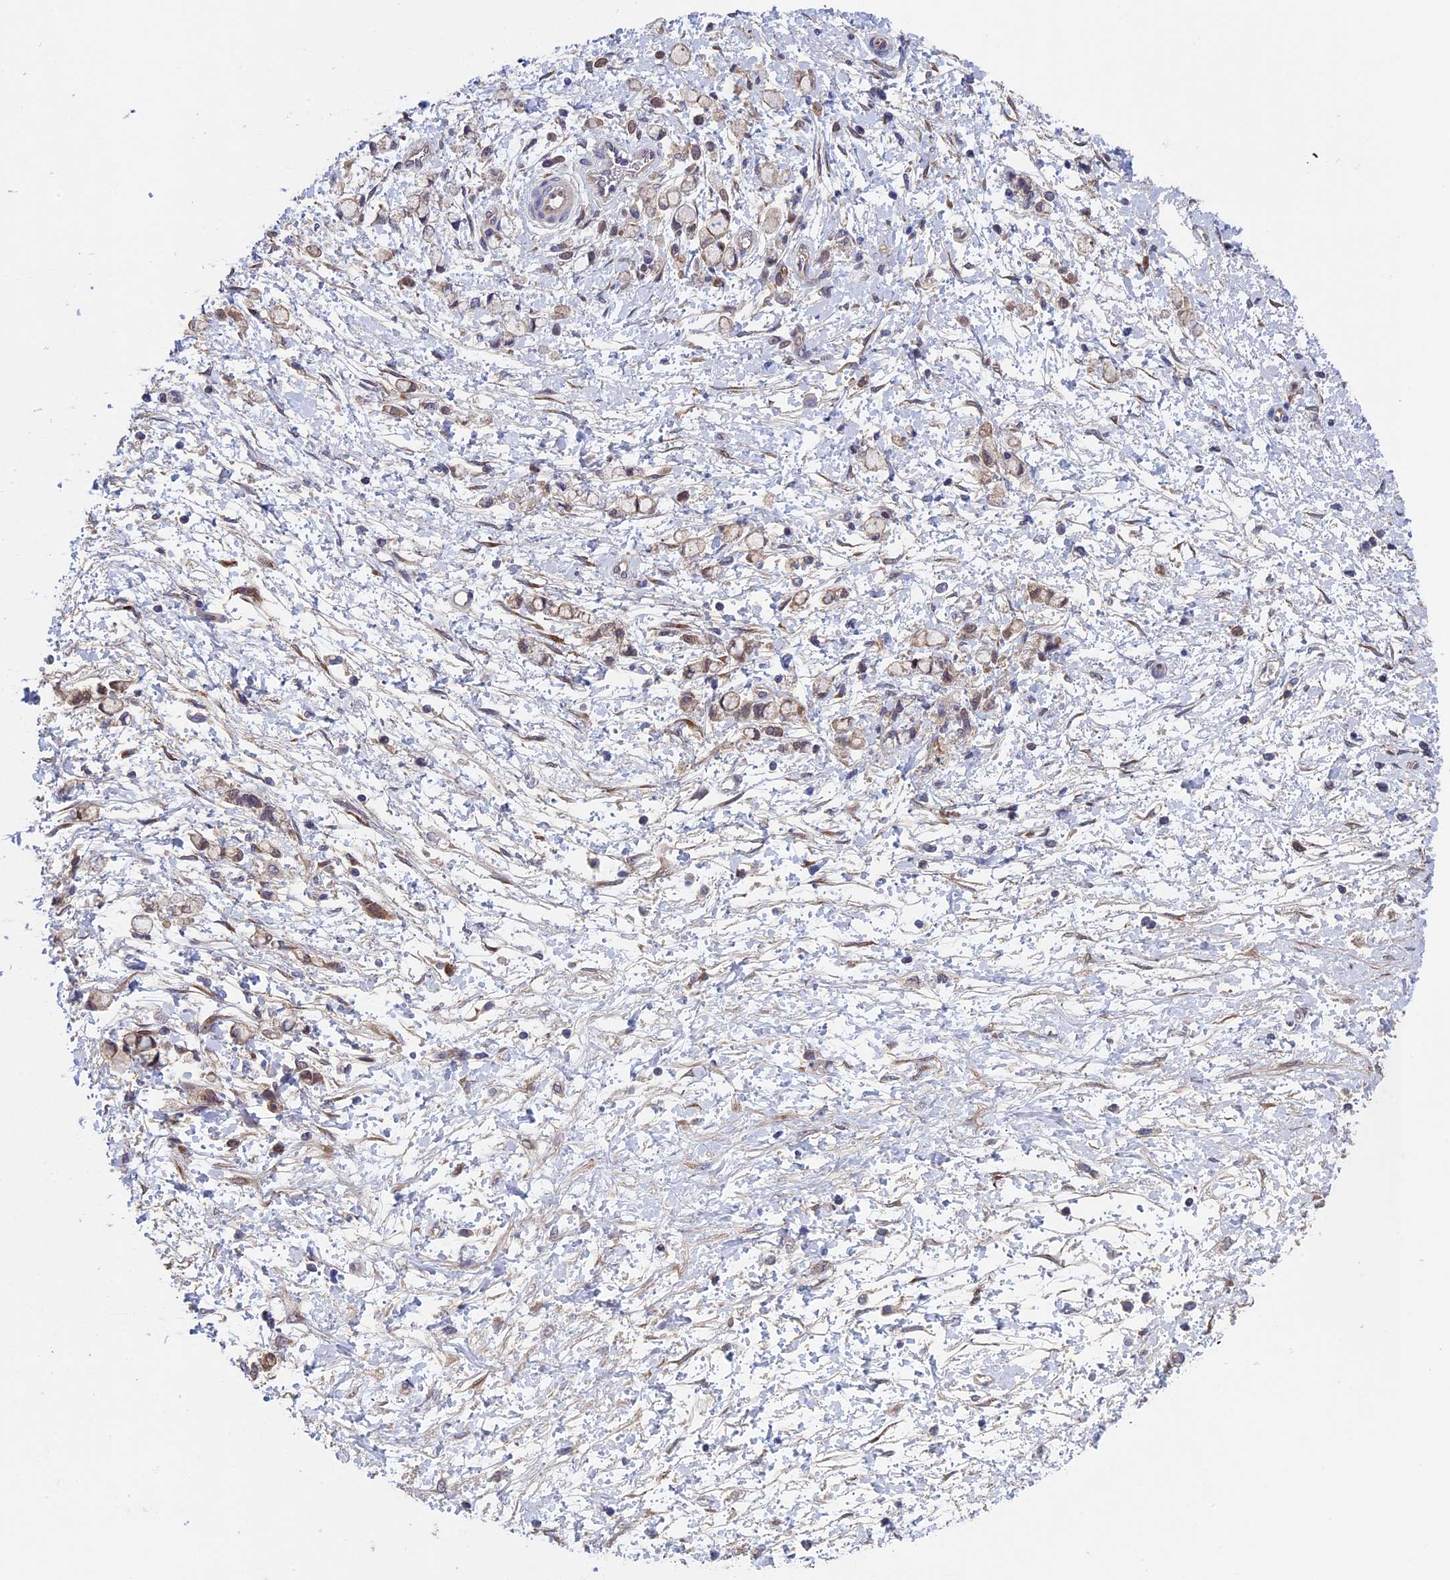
{"staining": {"intensity": "weak", "quantity": ">75%", "location": "cytoplasmic/membranous"}, "tissue": "stomach cancer", "cell_type": "Tumor cells", "image_type": "cancer", "snomed": [{"axis": "morphology", "description": "Adenocarcinoma, NOS"}, {"axis": "topography", "description": "Stomach"}], "caption": "Immunohistochemistry (IHC) histopathology image of stomach cancer stained for a protein (brown), which reveals low levels of weak cytoplasmic/membranous positivity in about >75% of tumor cells.", "gene": "LCMT1", "patient": {"sex": "female", "age": 60}}